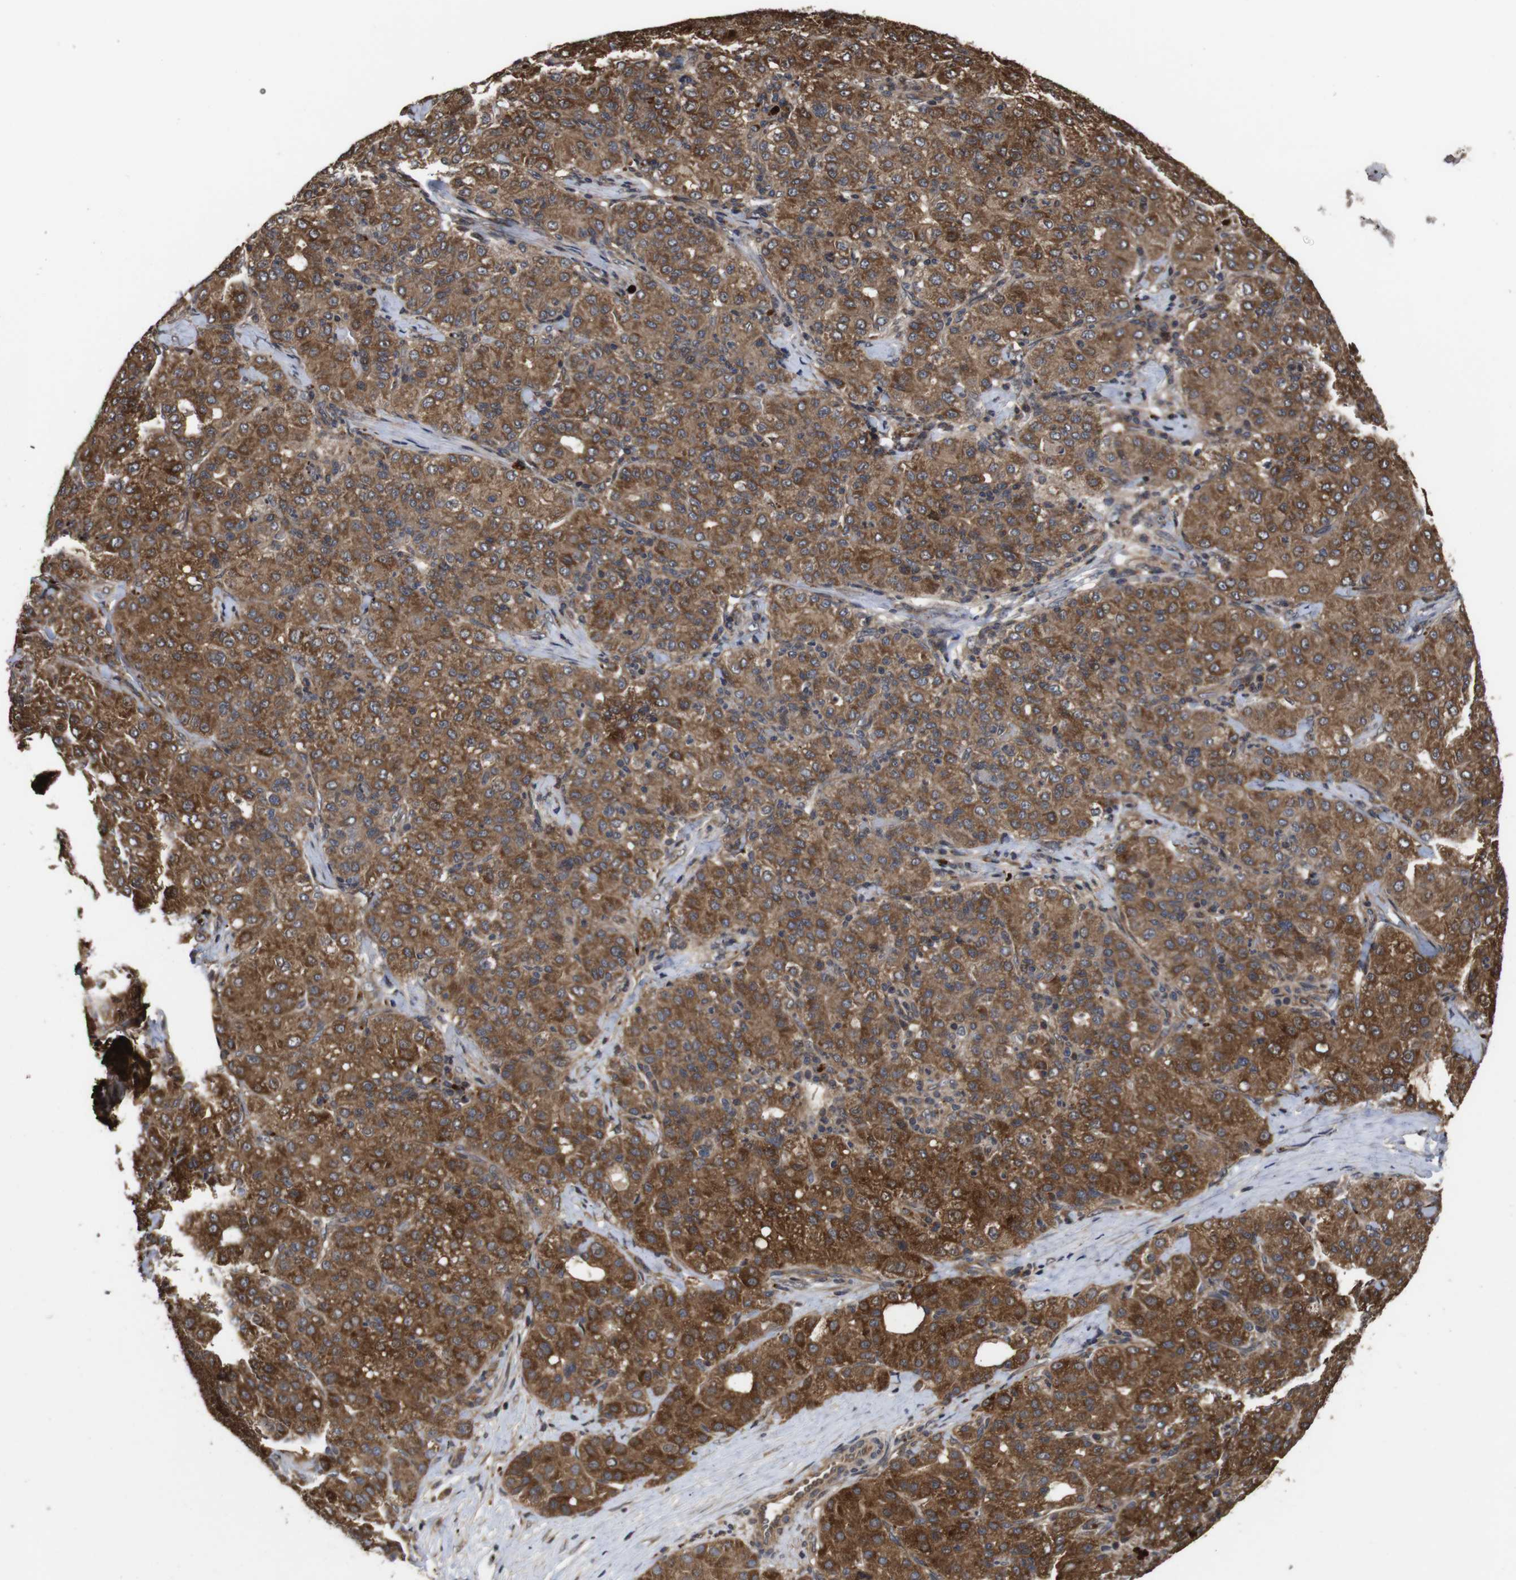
{"staining": {"intensity": "strong", "quantity": ">75%", "location": "cytoplasmic/membranous"}, "tissue": "liver cancer", "cell_type": "Tumor cells", "image_type": "cancer", "snomed": [{"axis": "morphology", "description": "Carcinoma, Hepatocellular, NOS"}, {"axis": "topography", "description": "Liver"}], "caption": "Liver cancer (hepatocellular carcinoma) stained with DAB immunohistochemistry shows high levels of strong cytoplasmic/membranous expression in approximately >75% of tumor cells.", "gene": "PTPN14", "patient": {"sex": "male", "age": 65}}